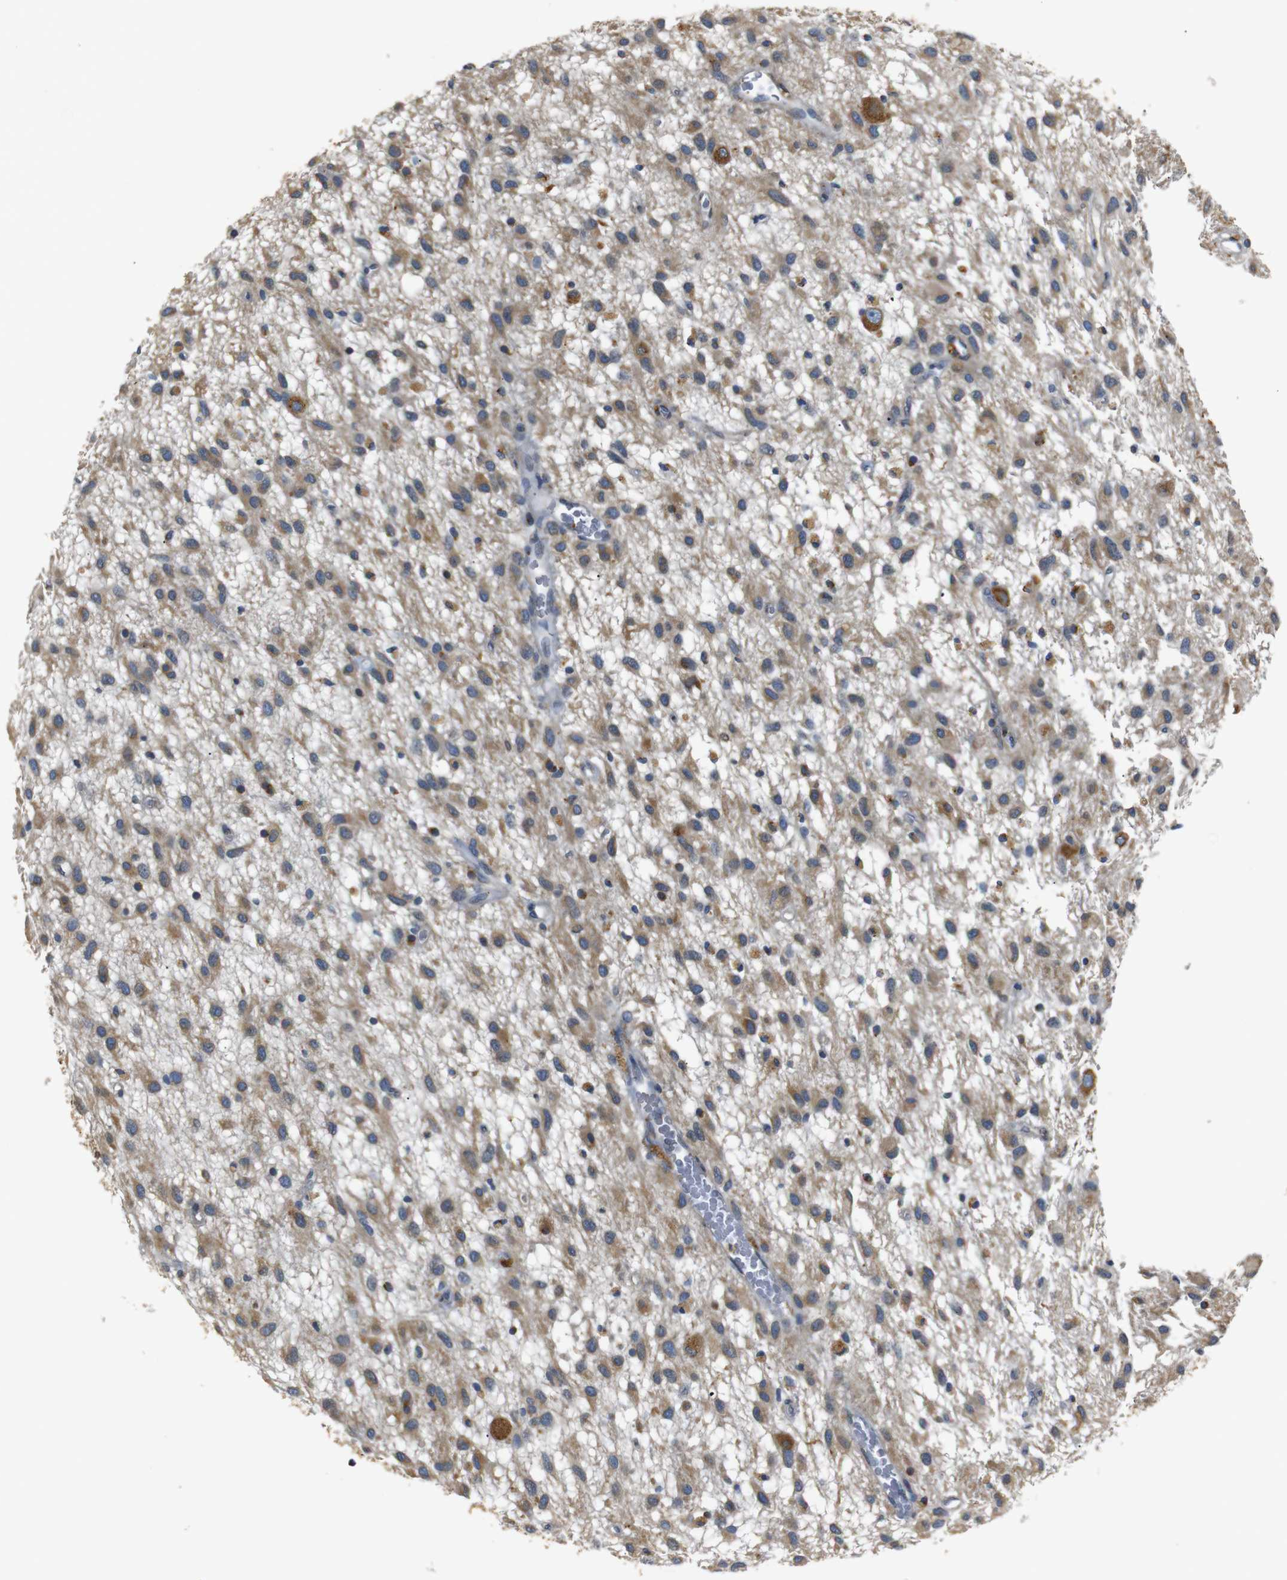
{"staining": {"intensity": "moderate", "quantity": "25%-75%", "location": "cytoplasmic/membranous"}, "tissue": "glioma", "cell_type": "Tumor cells", "image_type": "cancer", "snomed": [{"axis": "morphology", "description": "Glioma, malignant, Low grade"}, {"axis": "topography", "description": "Brain"}], "caption": "This image demonstrates immunohistochemistry staining of human glioma, with medium moderate cytoplasmic/membranous expression in approximately 25%-75% of tumor cells.", "gene": "TMED2", "patient": {"sex": "male", "age": 77}}